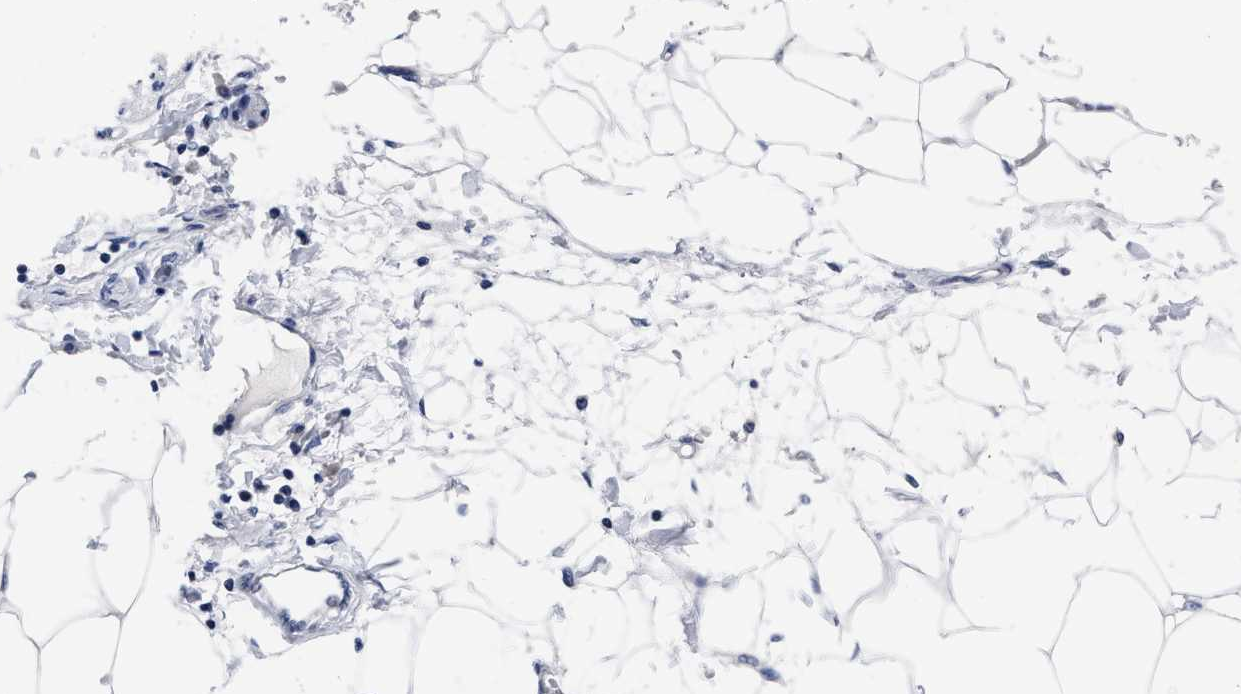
{"staining": {"intensity": "negative", "quantity": "none", "location": "none"}, "tissue": "adipose tissue", "cell_type": "Adipocytes", "image_type": "normal", "snomed": [{"axis": "morphology", "description": "Normal tissue, NOS"}, {"axis": "morphology", "description": "Adenocarcinoma, NOS"}, {"axis": "topography", "description": "Colon"}, {"axis": "topography", "description": "Peripheral nerve tissue"}], "caption": "Protein analysis of normal adipose tissue displays no significant staining in adipocytes.", "gene": "MOV10L1", "patient": {"sex": "male", "age": 14}}